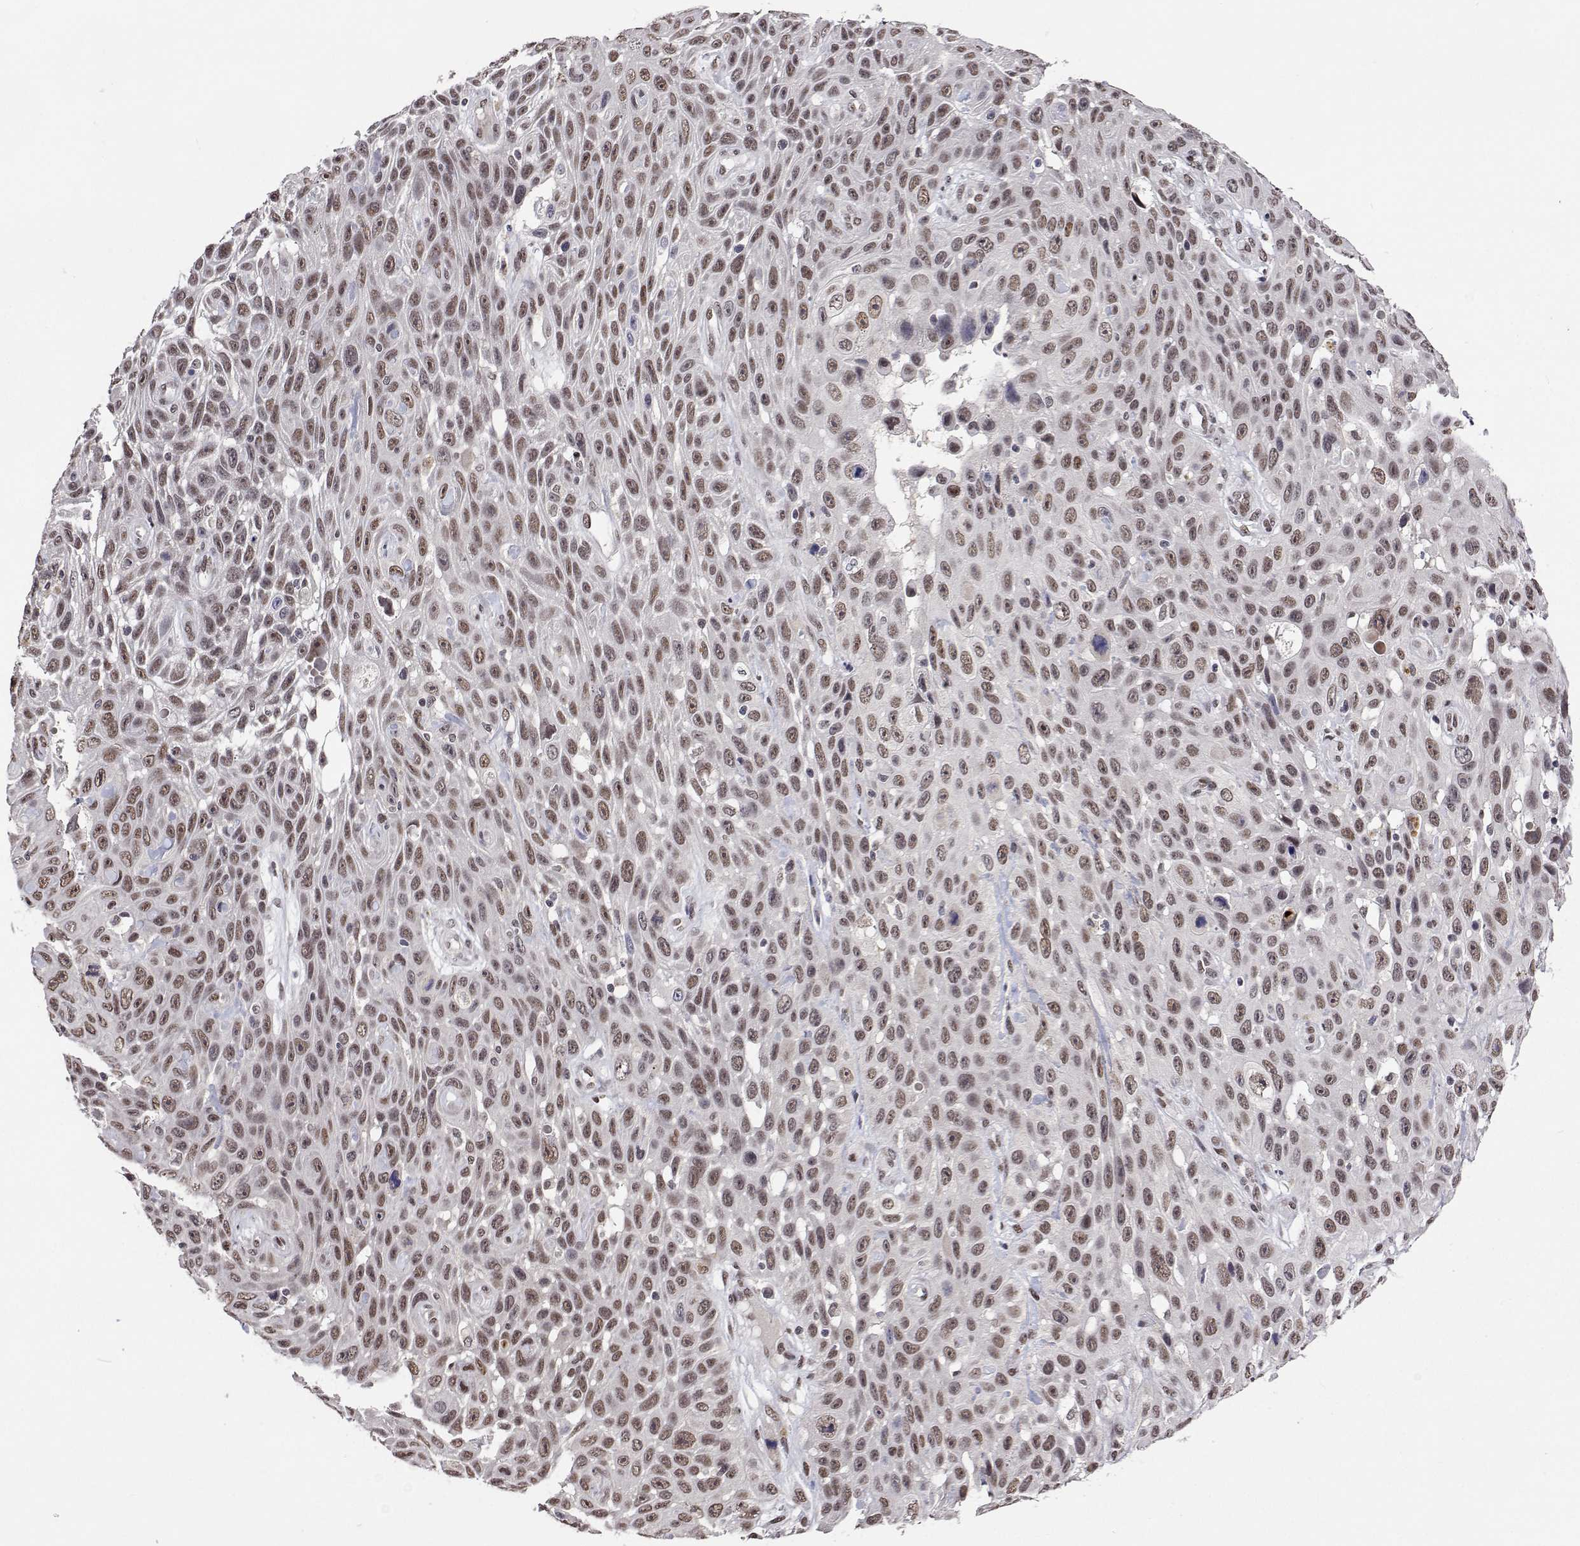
{"staining": {"intensity": "moderate", "quantity": ">75%", "location": "nuclear"}, "tissue": "skin cancer", "cell_type": "Tumor cells", "image_type": "cancer", "snomed": [{"axis": "morphology", "description": "Squamous cell carcinoma, NOS"}, {"axis": "topography", "description": "Skin"}], "caption": "Immunohistochemical staining of human skin cancer (squamous cell carcinoma) reveals medium levels of moderate nuclear expression in approximately >75% of tumor cells.", "gene": "HNRNPA0", "patient": {"sex": "male", "age": 82}}